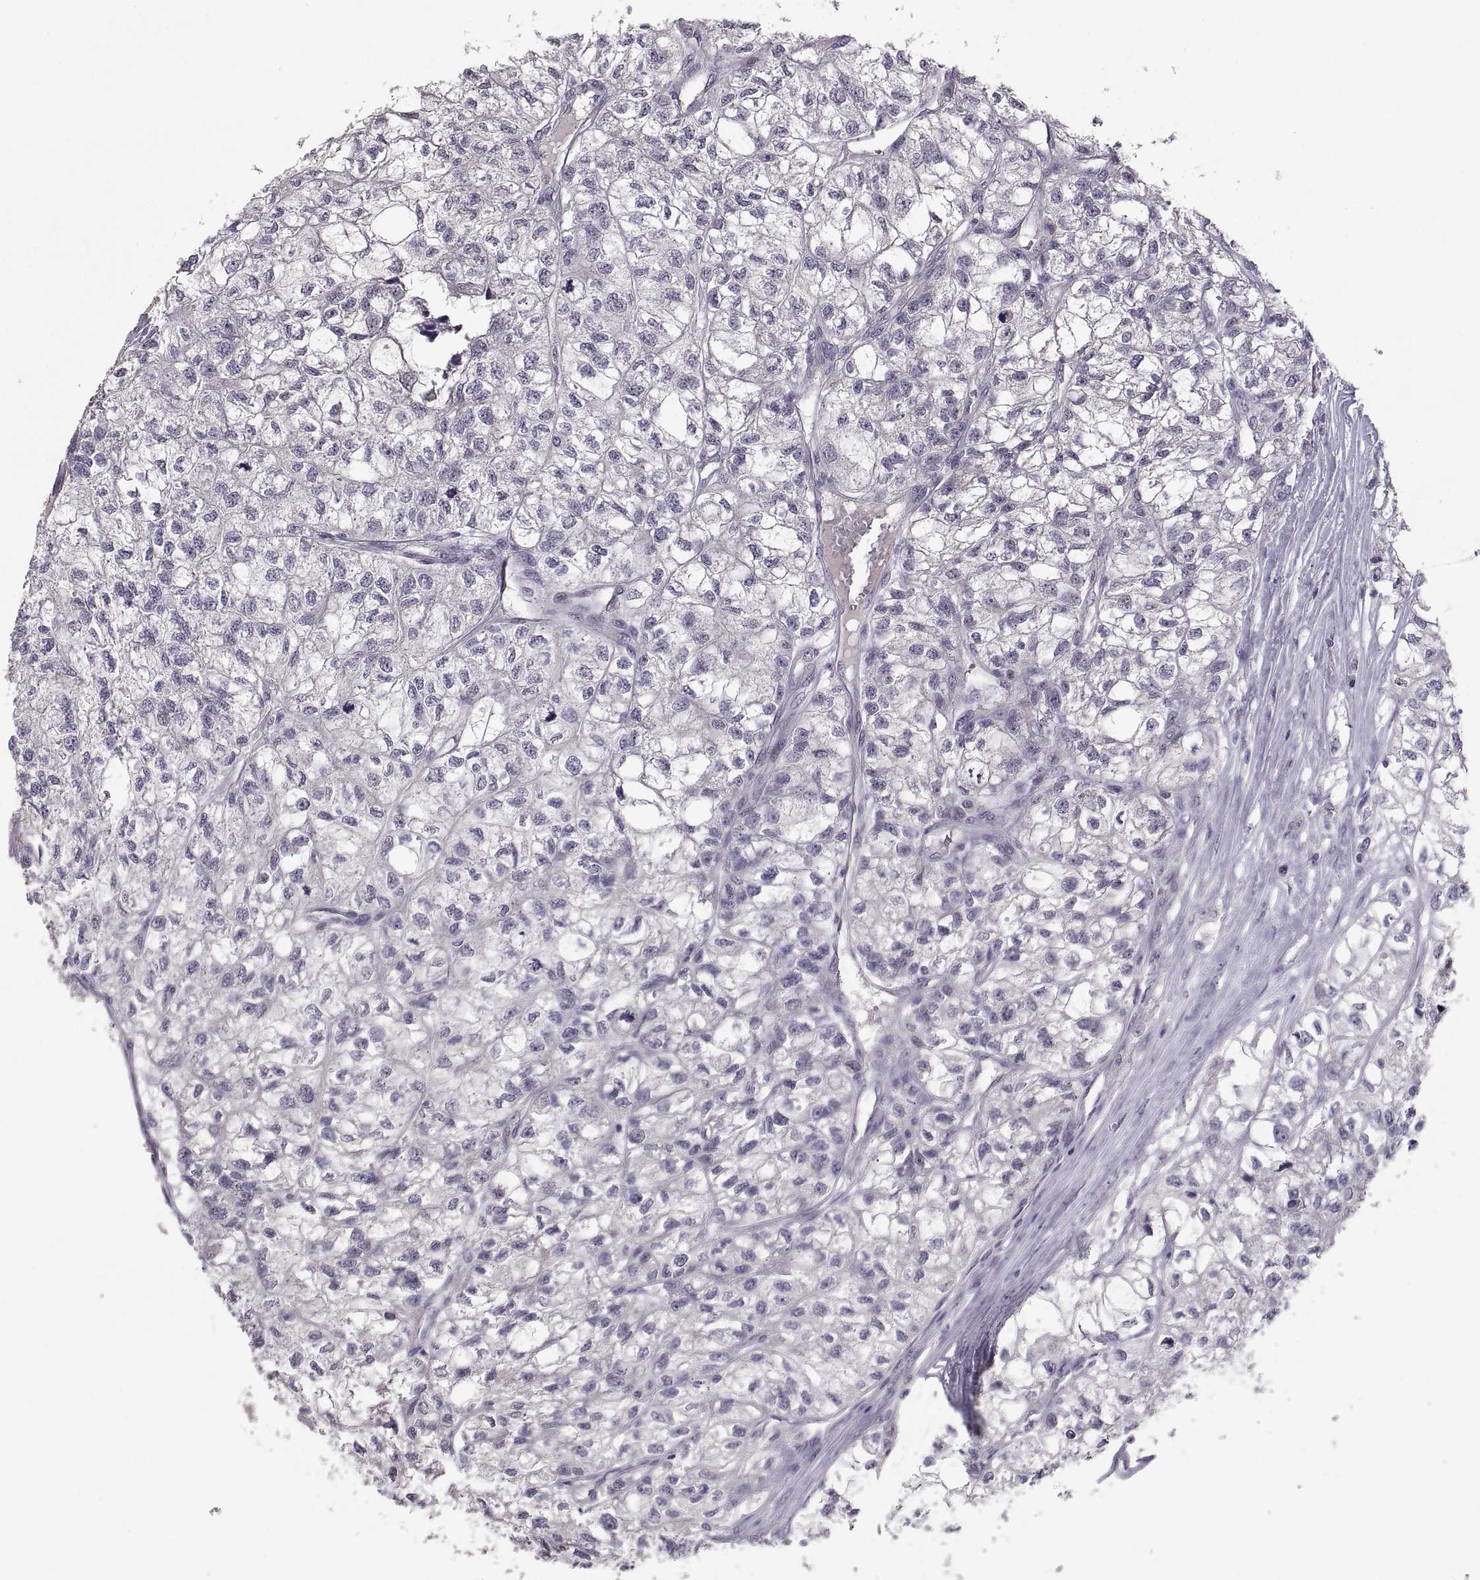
{"staining": {"intensity": "negative", "quantity": "none", "location": "none"}, "tissue": "renal cancer", "cell_type": "Tumor cells", "image_type": "cancer", "snomed": [{"axis": "morphology", "description": "Adenocarcinoma, NOS"}, {"axis": "topography", "description": "Kidney"}], "caption": "The immunohistochemistry micrograph has no significant expression in tumor cells of adenocarcinoma (renal) tissue.", "gene": "PAX2", "patient": {"sex": "male", "age": 56}}